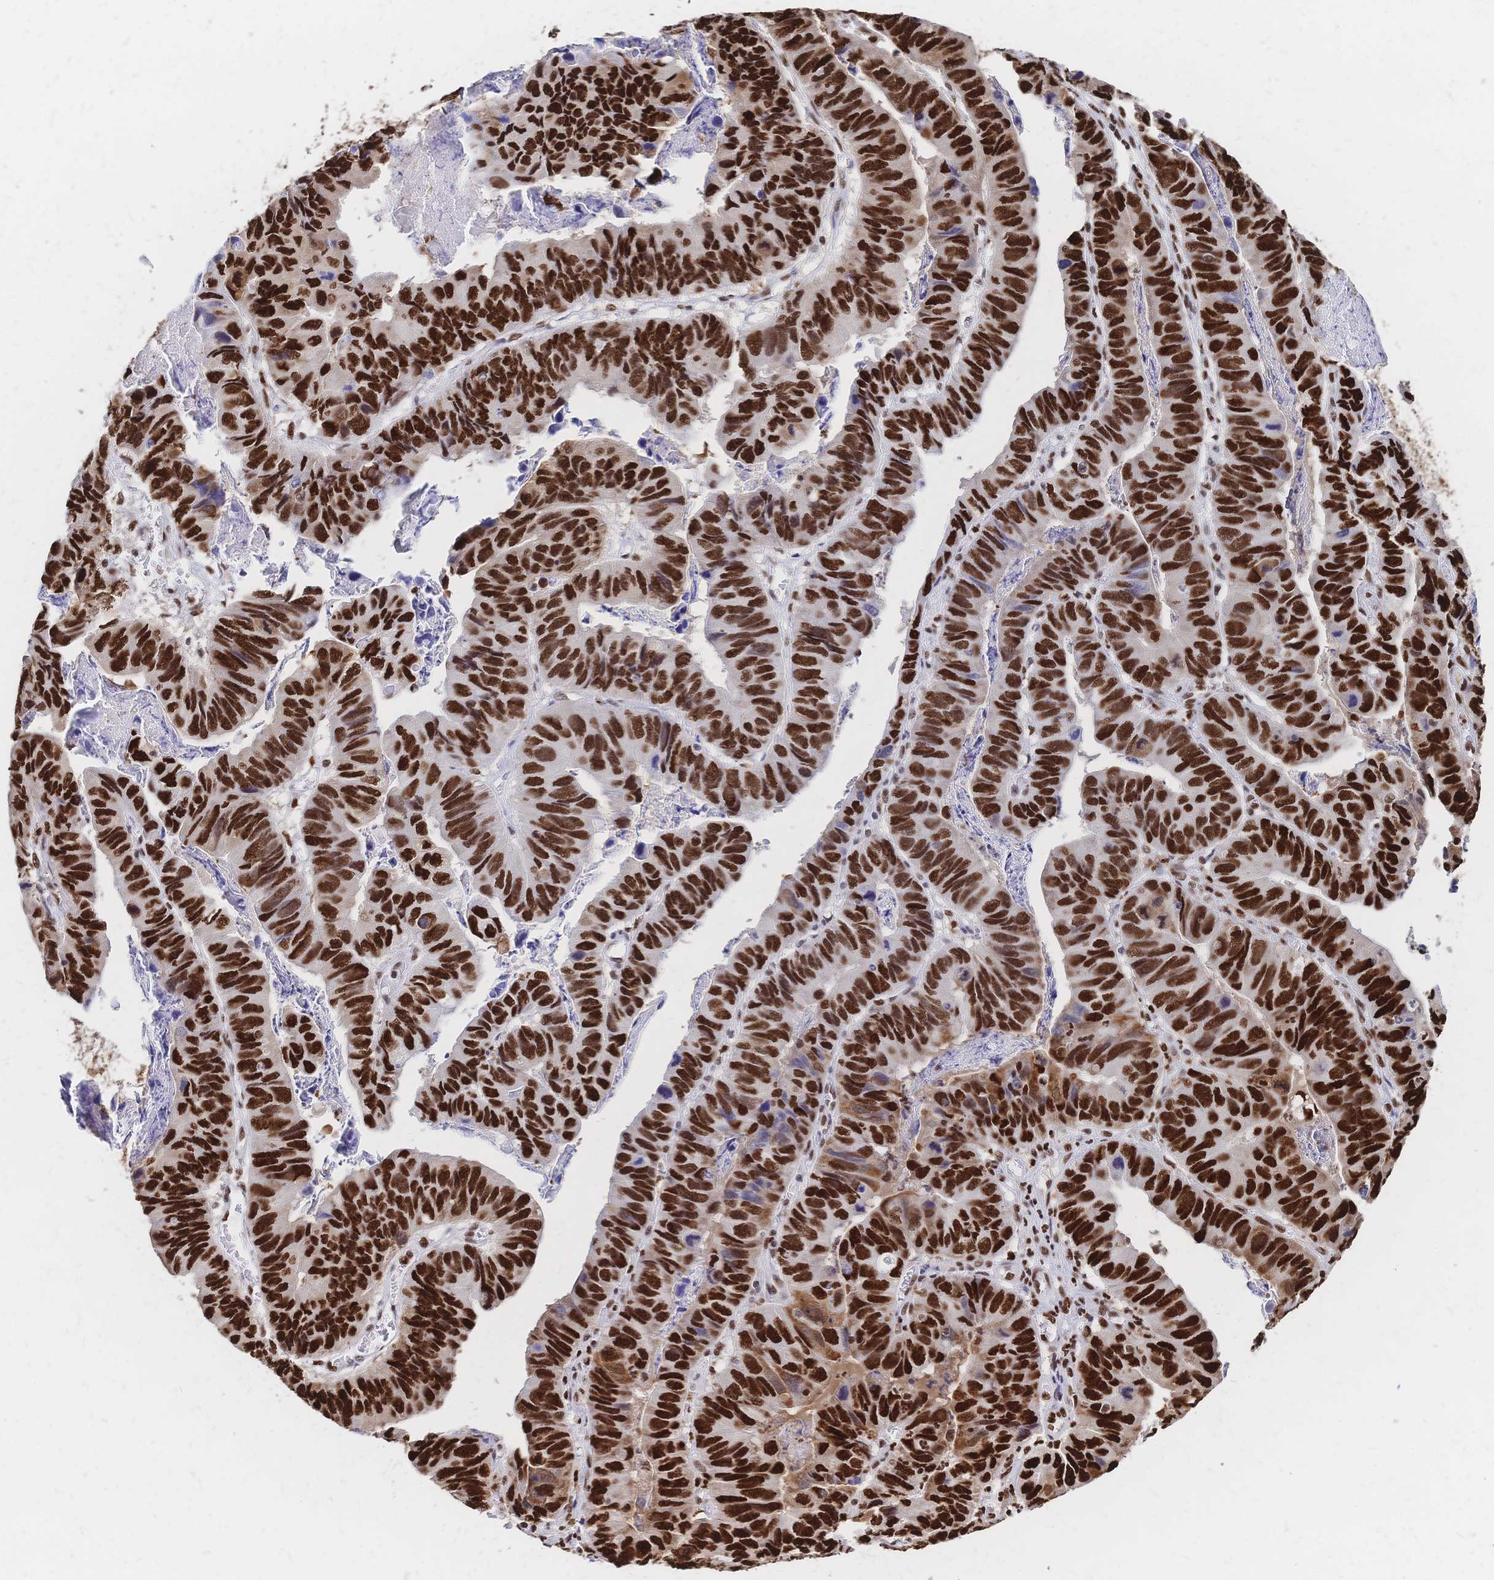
{"staining": {"intensity": "strong", "quantity": ">75%", "location": "nuclear"}, "tissue": "stomach cancer", "cell_type": "Tumor cells", "image_type": "cancer", "snomed": [{"axis": "morphology", "description": "Adenocarcinoma, NOS"}, {"axis": "topography", "description": "Stomach, lower"}], "caption": "Adenocarcinoma (stomach) was stained to show a protein in brown. There is high levels of strong nuclear positivity in approximately >75% of tumor cells. (DAB (3,3'-diaminobenzidine) = brown stain, brightfield microscopy at high magnification).", "gene": "HDGF", "patient": {"sex": "male", "age": 77}}